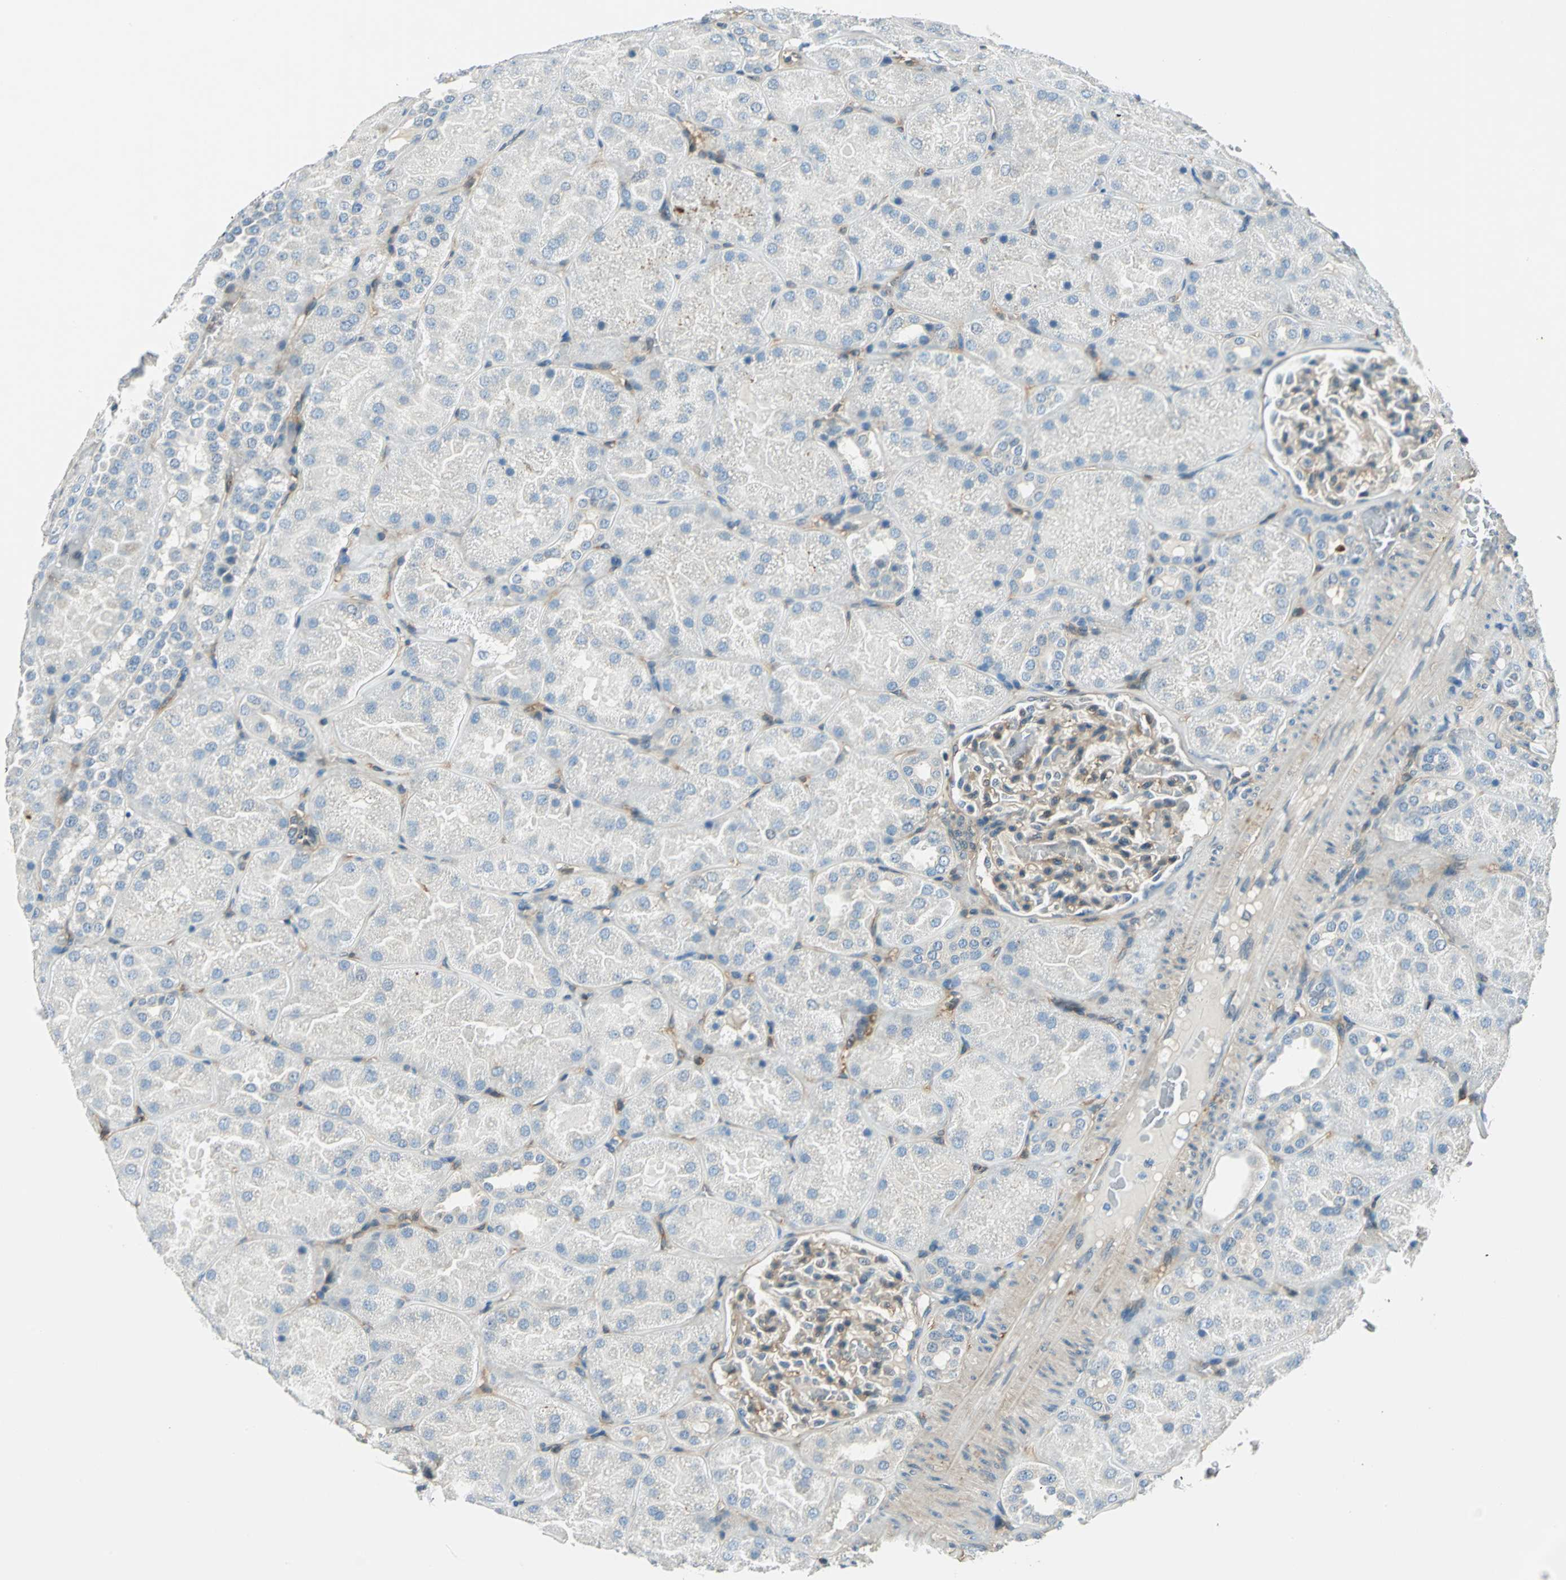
{"staining": {"intensity": "weak", "quantity": "25%-75%", "location": "cytoplasmic/membranous"}, "tissue": "kidney", "cell_type": "Cells in glomeruli", "image_type": "normal", "snomed": [{"axis": "morphology", "description": "Normal tissue, NOS"}, {"axis": "topography", "description": "Kidney"}], "caption": "This photomicrograph demonstrates immunohistochemistry staining of benign kidney, with low weak cytoplasmic/membranous positivity in about 25%-75% of cells in glomeruli.", "gene": "CDC42EP1", "patient": {"sex": "male", "age": 28}}